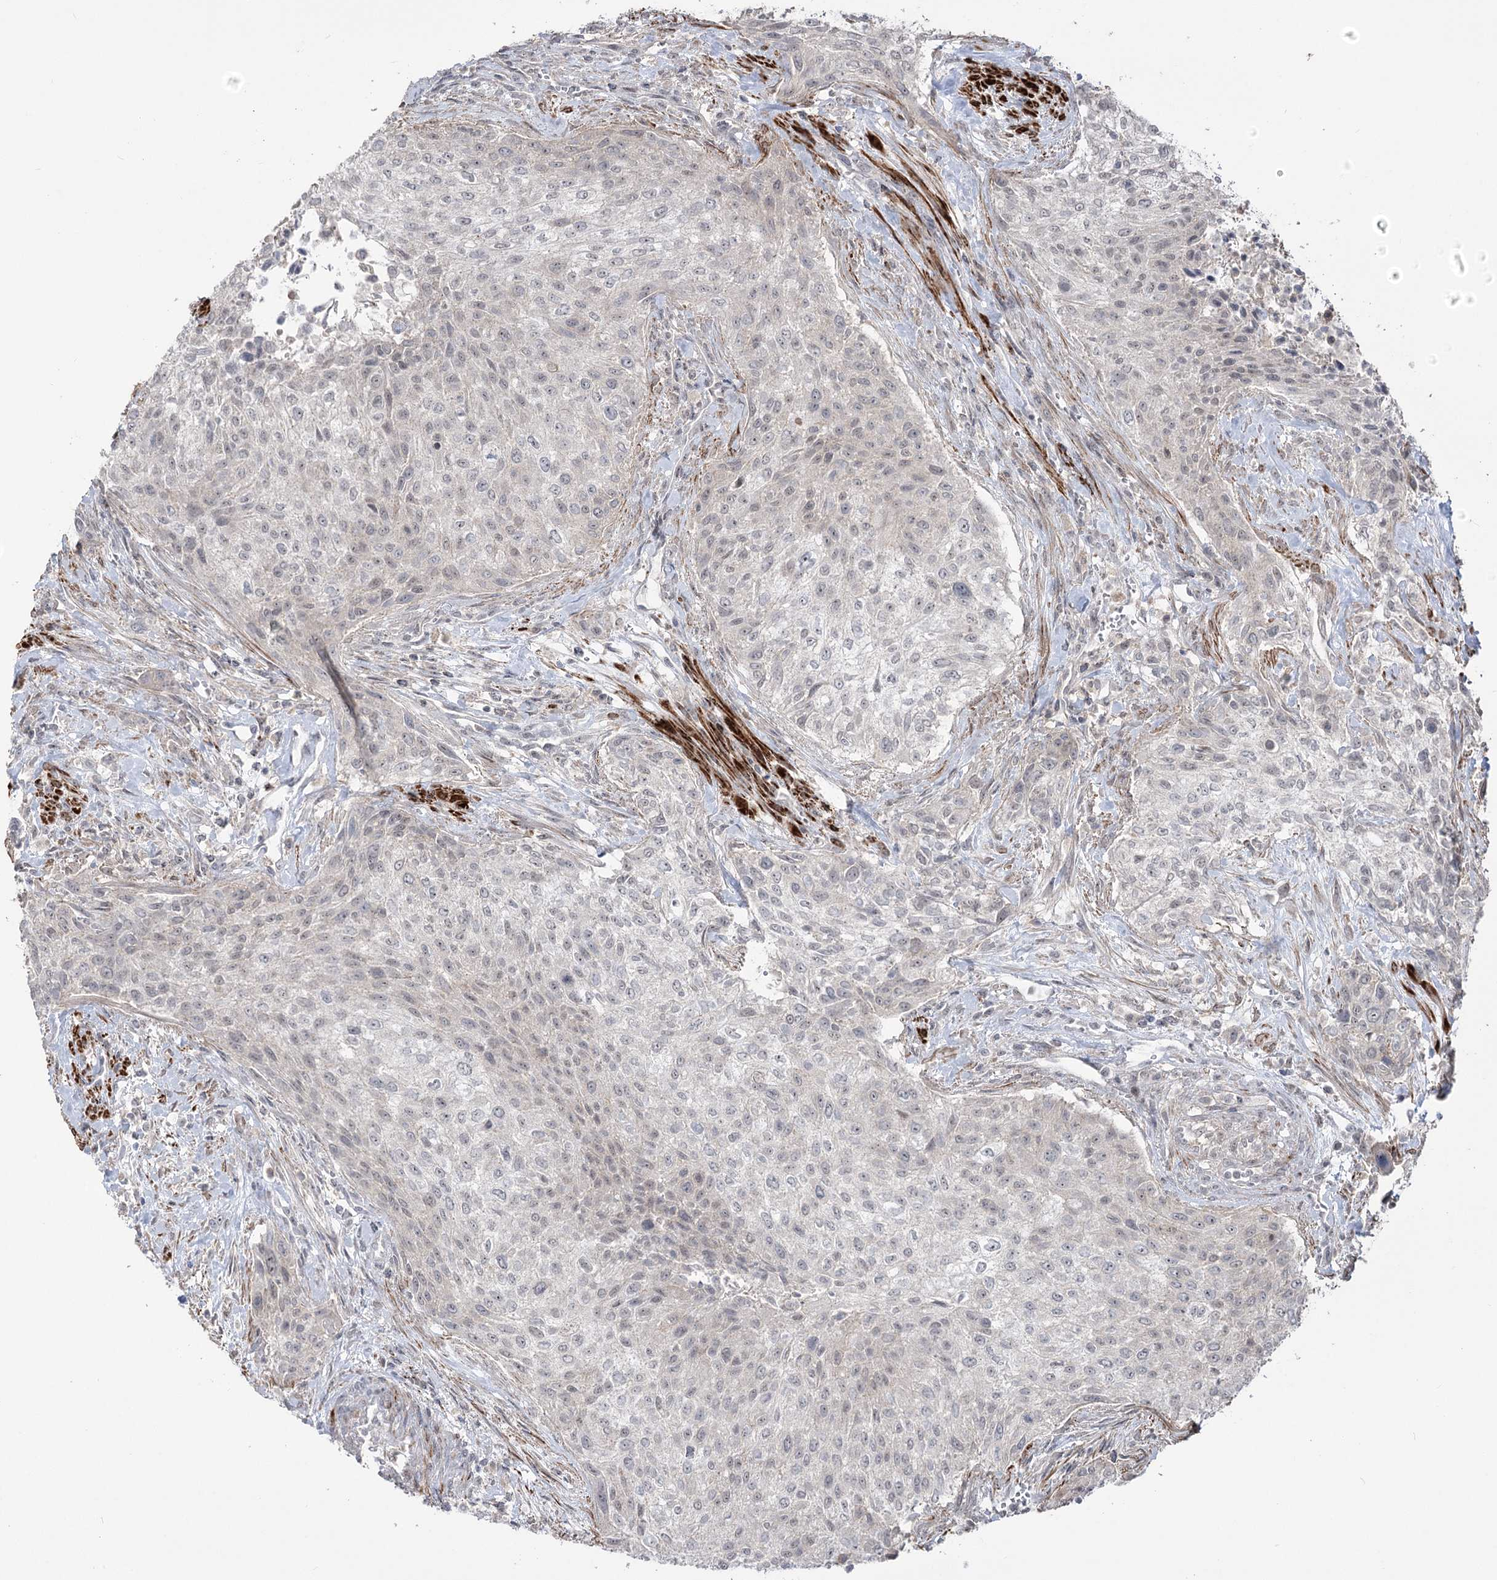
{"staining": {"intensity": "negative", "quantity": "none", "location": "none"}, "tissue": "urothelial cancer", "cell_type": "Tumor cells", "image_type": "cancer", "snomed": [{"axis": "morphology", "description": "Normal tissue, NOS"}, {"axis": "morphology", "description": "Urothelial carcinoma, NOS"}, {"axis": "topography", "description": "Urinary bladder"}, {"axis": "topography", "description": "Peripheral nerve tissue"}], "caption": "Immunohistochemistry histopathology image of neoplastic tissue: human transitional cell carcinoma stained with DAB (3,3'-diaminobenzidine) reveals no significant protein staining in tumor cells.", "gene": "ZSCAN23", "patient": {"sex": "male", "age": 35}}